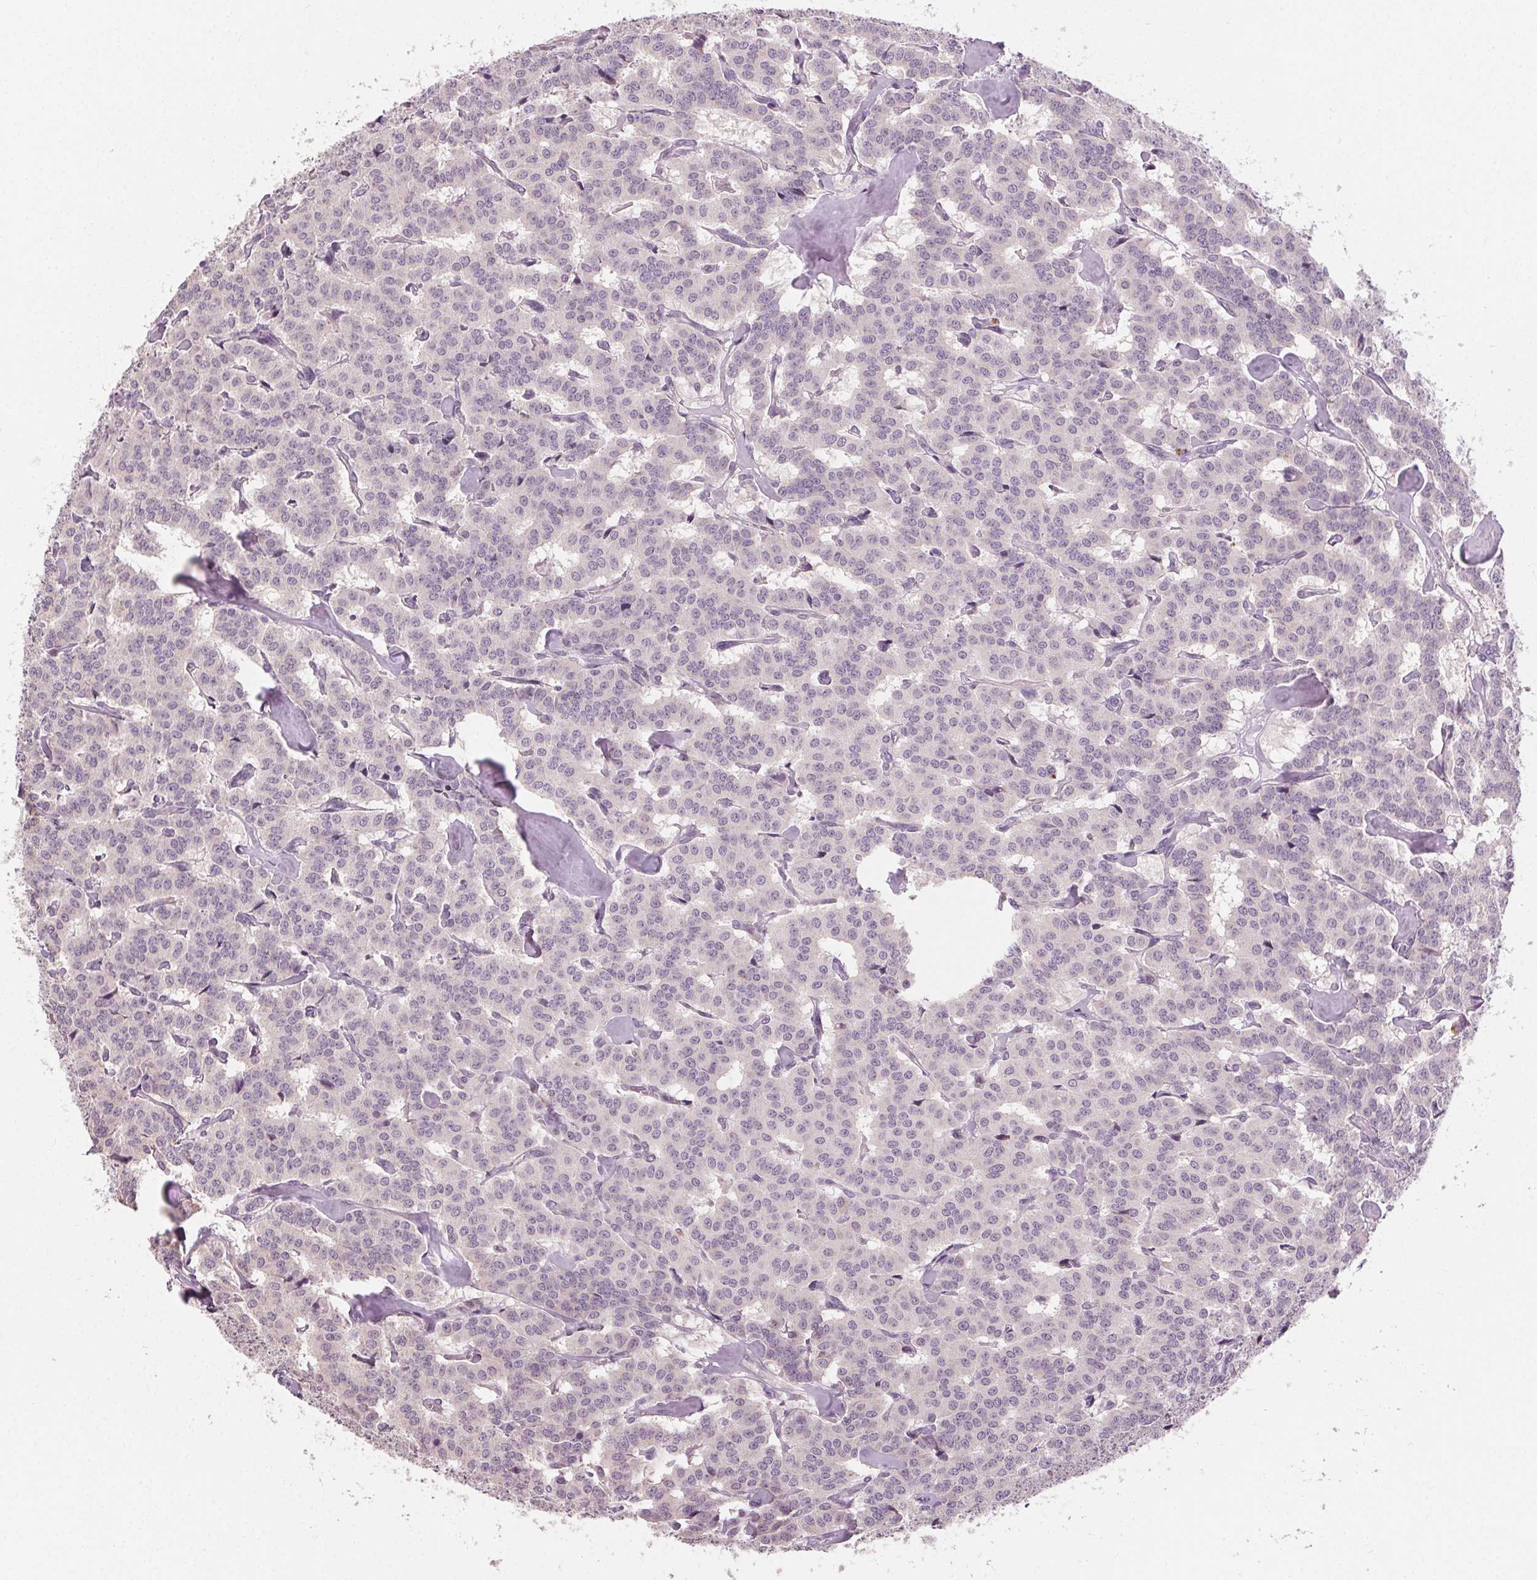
{"staining": {"intensity": "negative", "quantity": "none", "location": "none"}, "tissue": "carcinoid", "cell_type": "Tumor cells", "image_type": "cancer", "snomed": [{"axis": "morphology", "description": "Carcinoid, malignant, NOS"}, {"axis": "topography", "description": "Lung"}], "caption": "High power microscopy image of an IHC photomicrograph of carcinoid (malignant), revealing no significant positivity in tumor cells.", "gene": "CLTRN", "patient": {"sex": "female", "age": 46}}